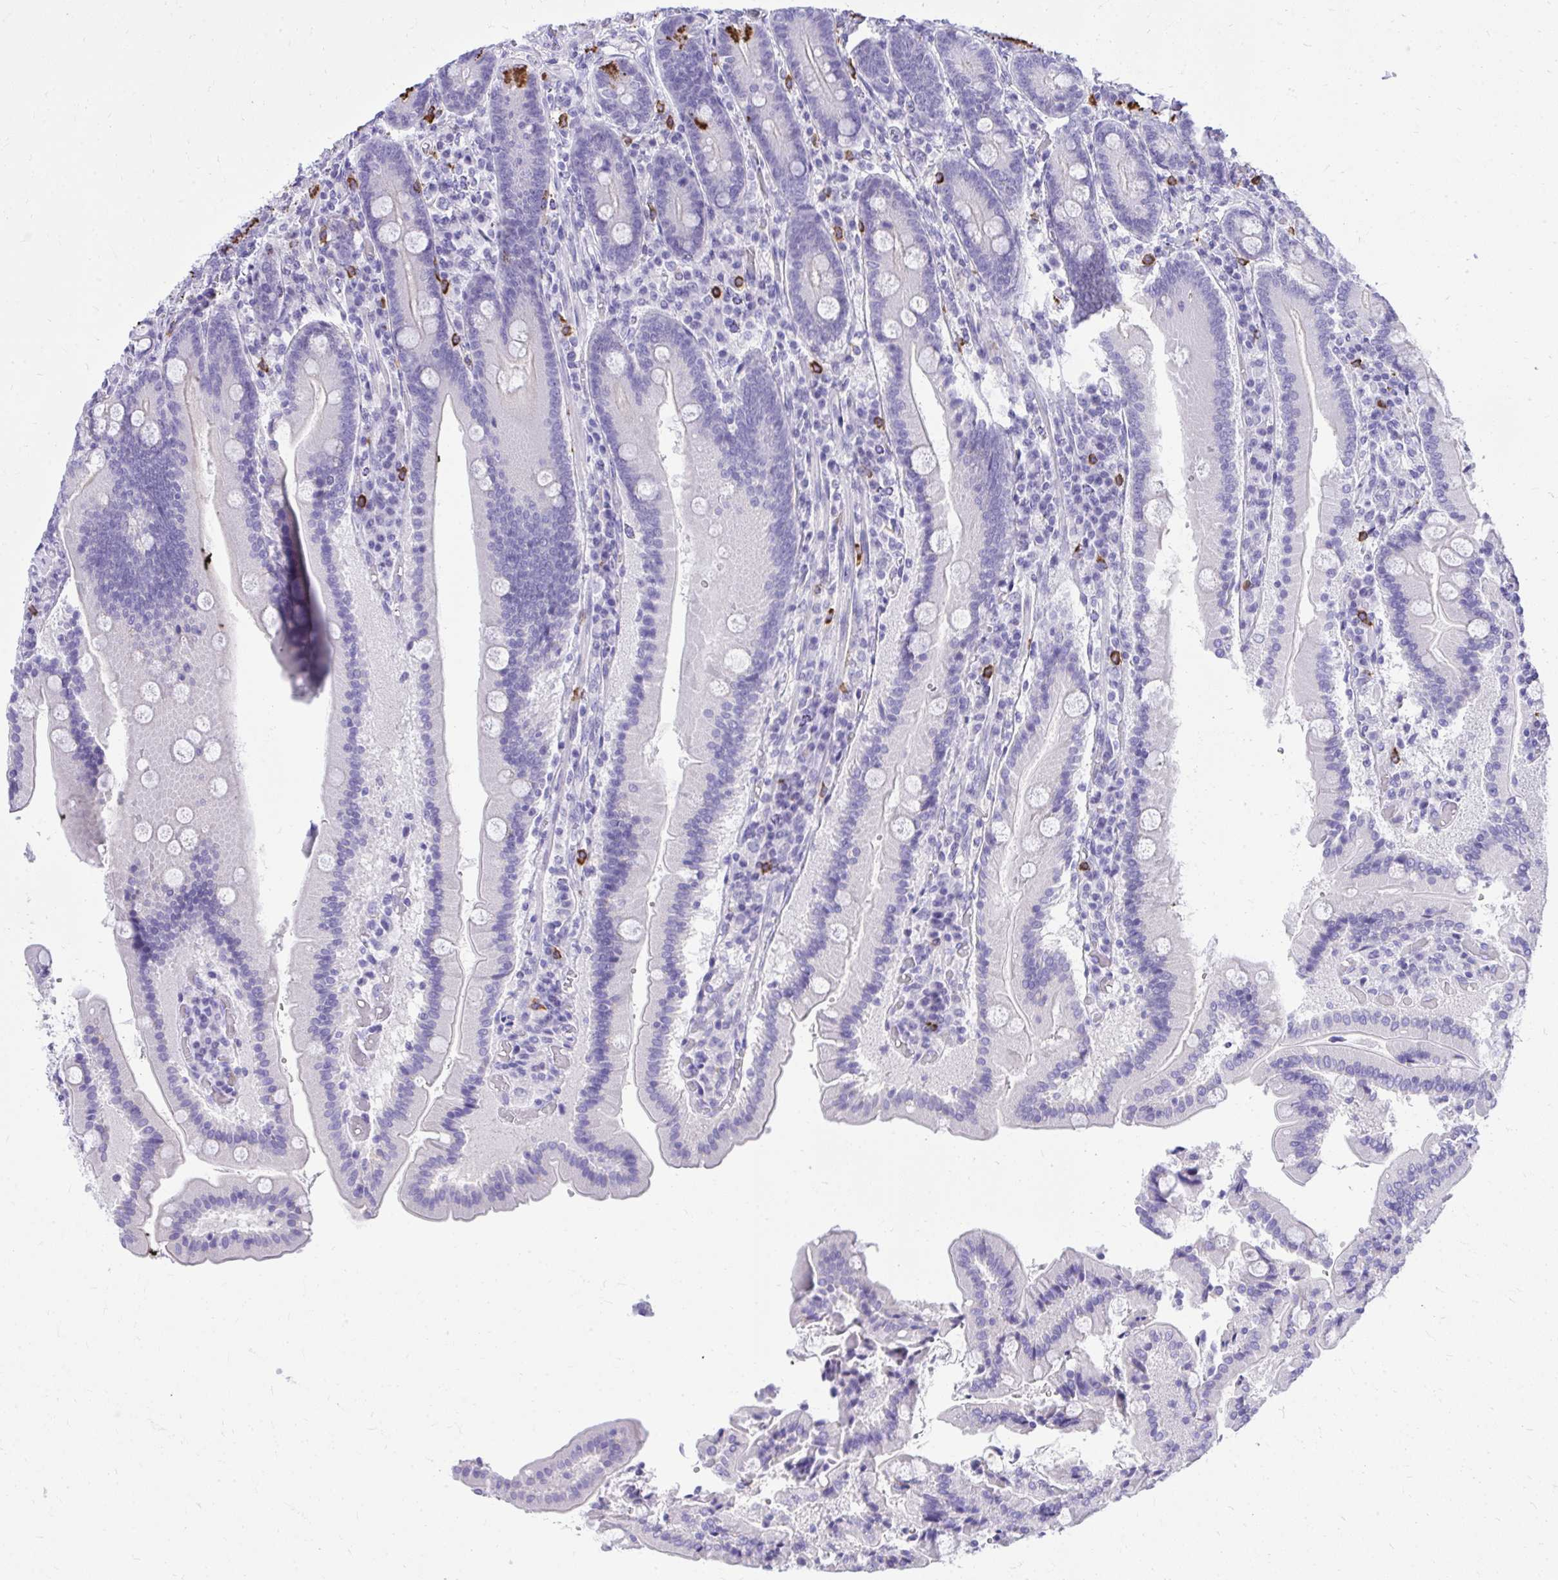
{"staining": {"intensity": "strong", "quantity": "<25%", "location": "cytoplasmic/membranous"}, "tissue": "duodenum", "cell_type": "Glandular cells", "image_type": "normal", "snomed": [{"axis": "morphology", "description": "Normal tissue, NOS"}, {"axis": "topography", "description": "Duodenum"}], "caption": "Strong cytoplasmic/membranous positivity is present in about <25% of glandular cells in unremarkable duodenum.", "gene": "PSD", "patient": {"sex": "female", "age": 62}}